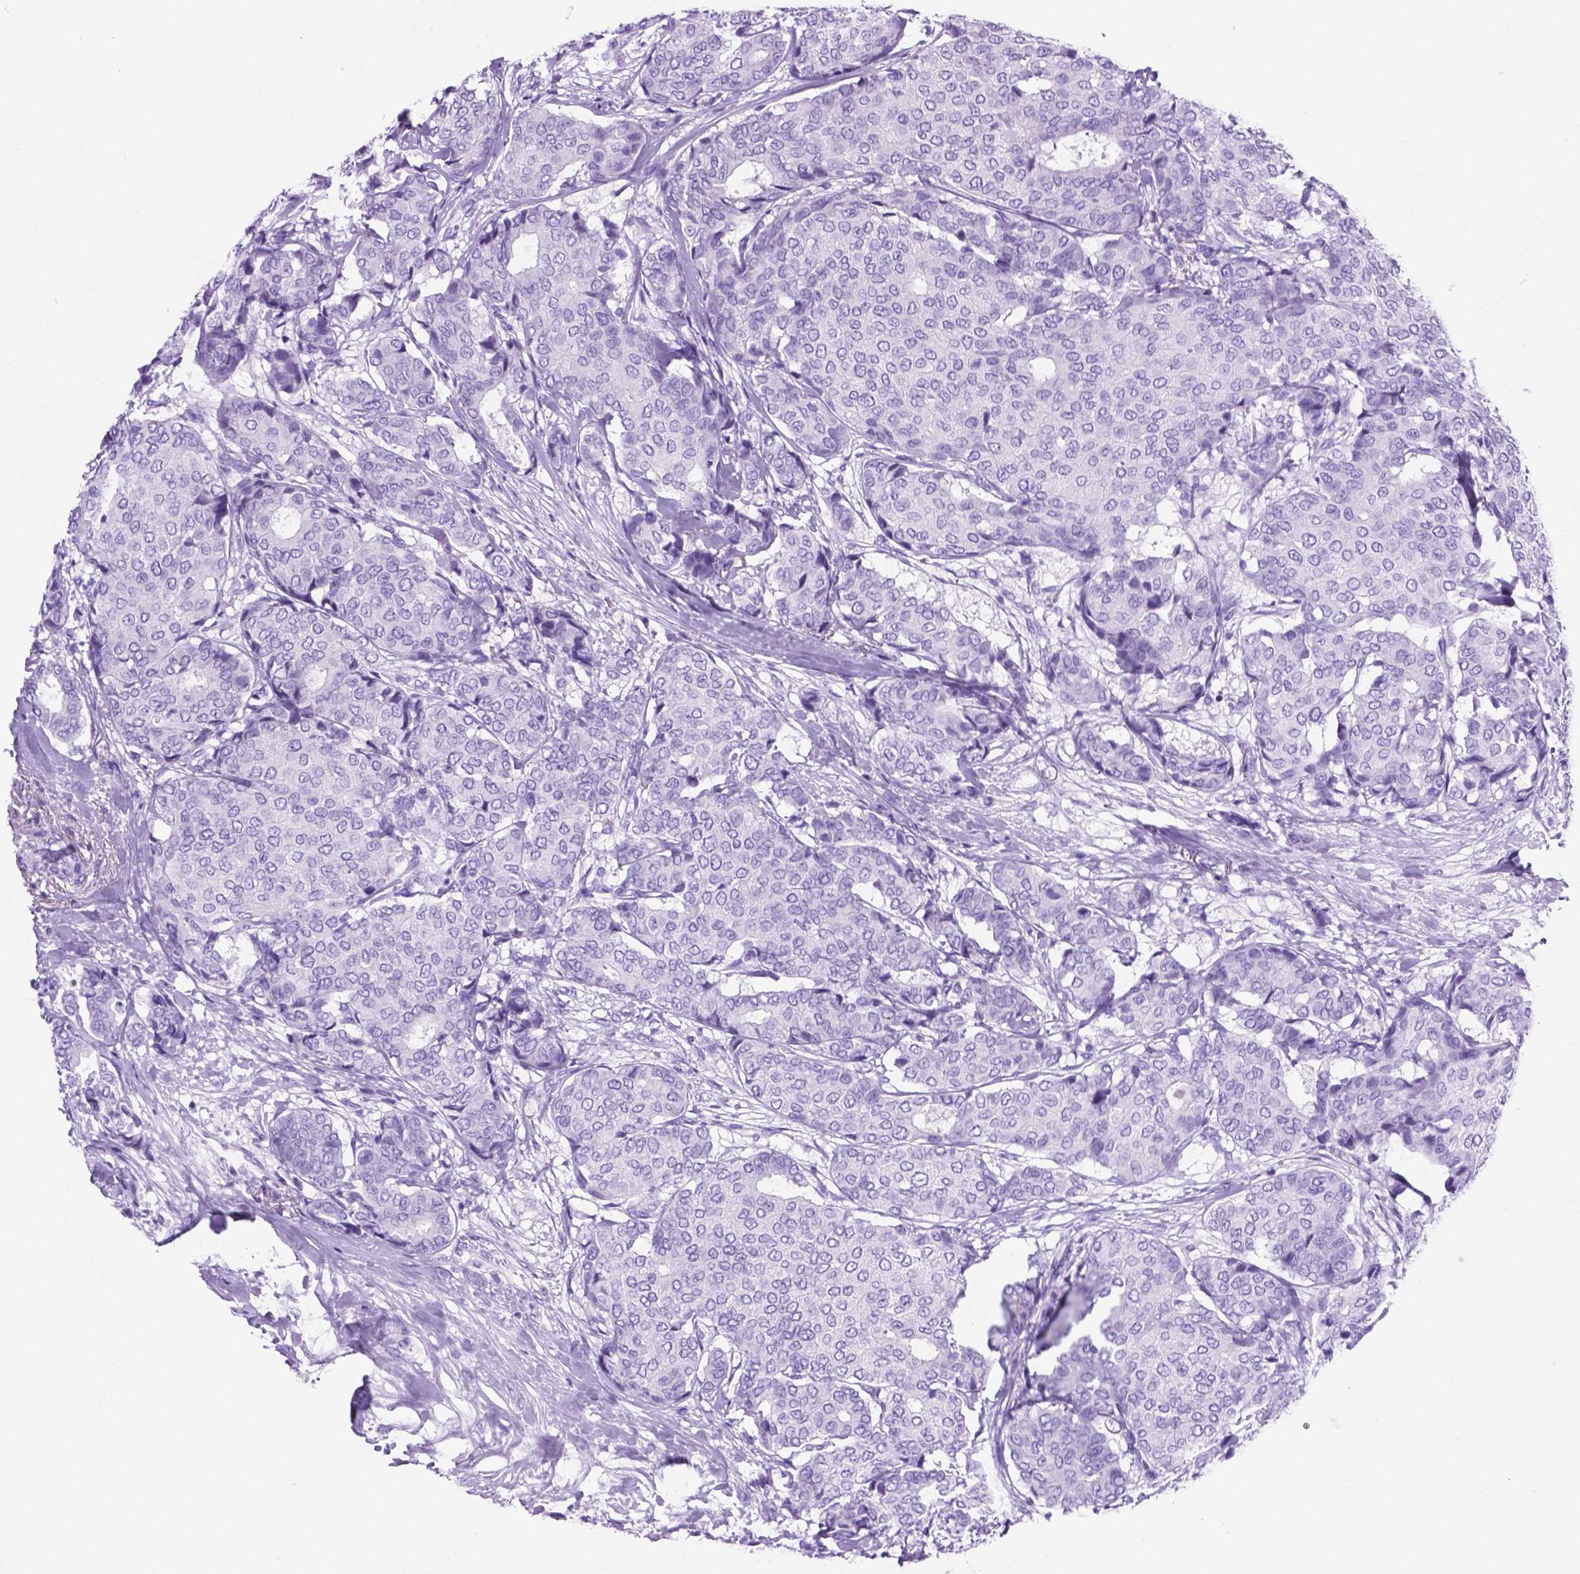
{"staining": {"intensity": "negative", "quantity": "none", "location": "none"}, "tissue": "breast cancer", "cell_type": "Tumor cells", "image_type": "cancer", "snomed": [{"axis": "morphology", "description": "Duct carcinoma"}, {"axis": "topography", "description": "Breast"}], "caption": "This is an immunohistochemistry (IHC) micrograph of intraductal carcinoma (breast). There is no expression in tumor cells.", "gene": "C17orf107", "patient": {"sex": "female", "age": 75}}